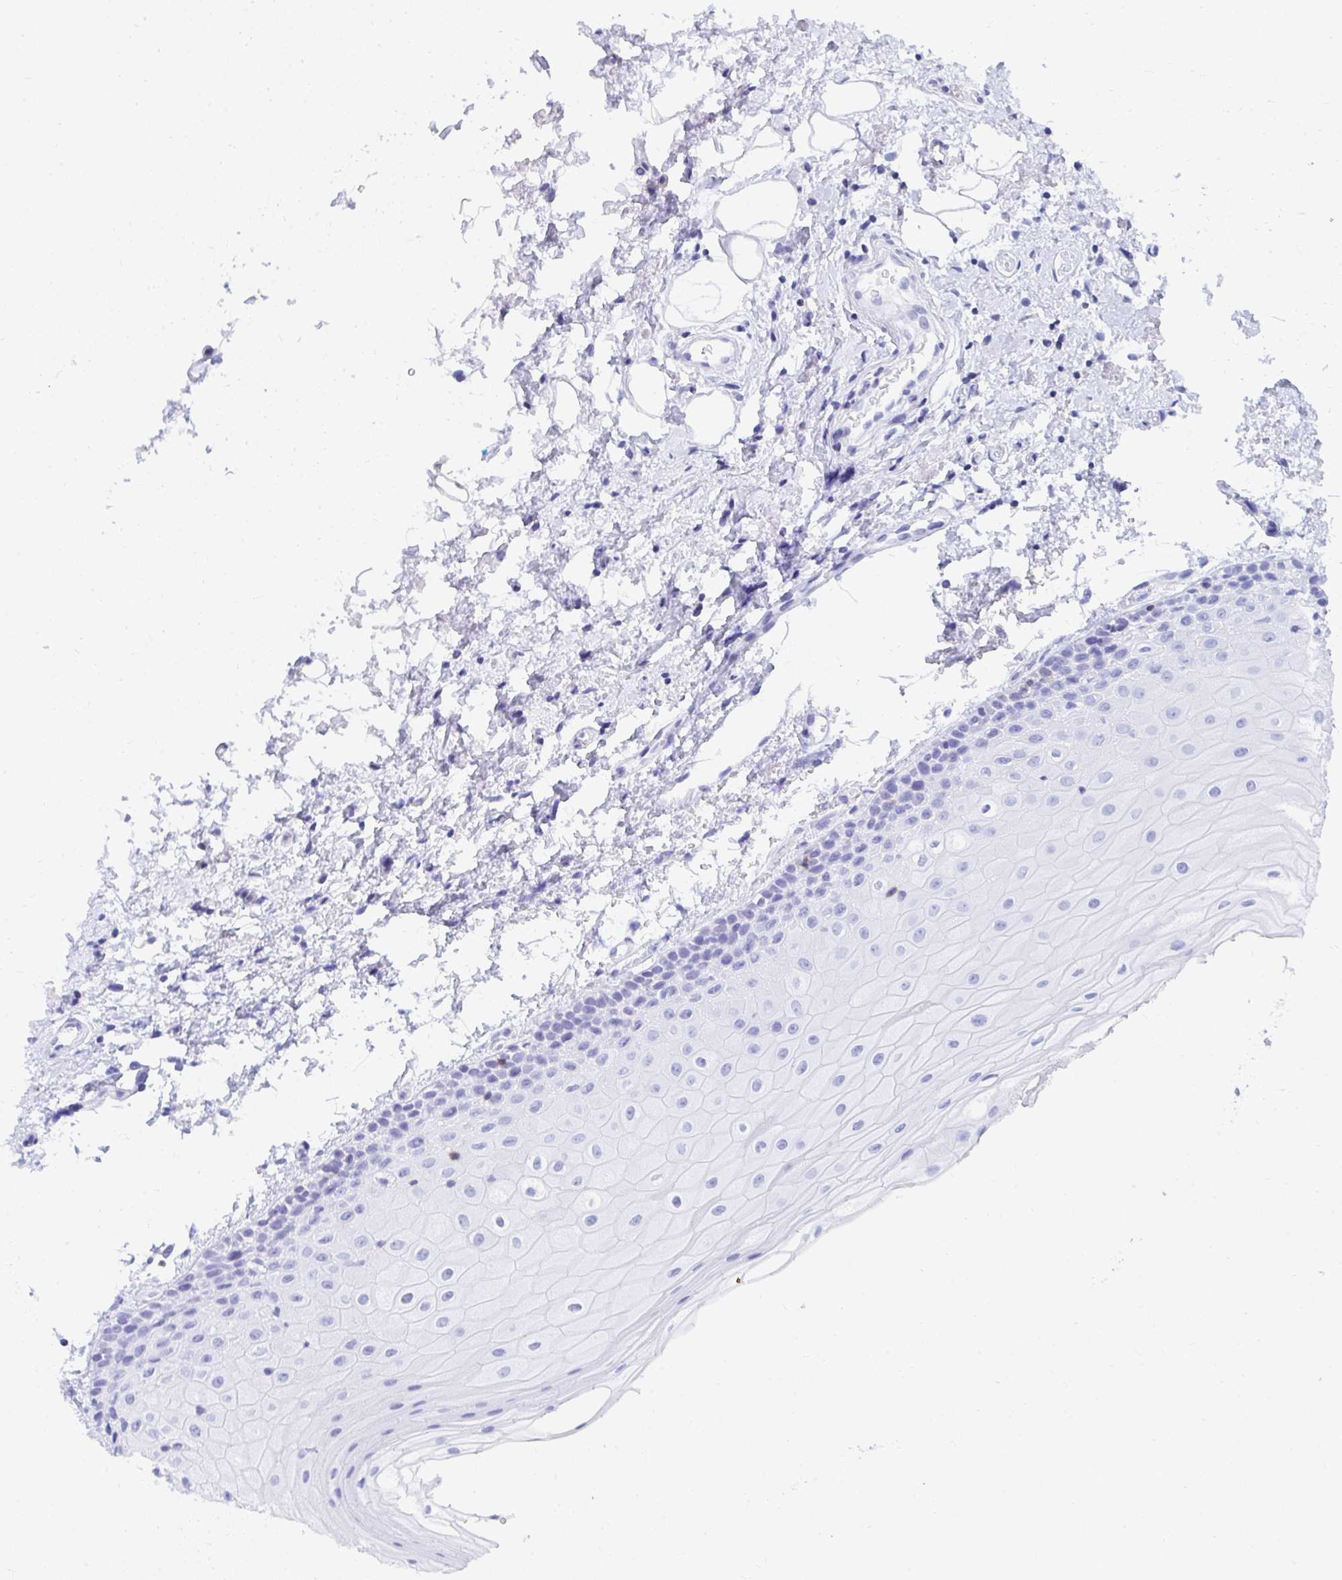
{"staining": {"intensity": "negative", "quantity": "none", "location": "none"}, "tissue": "oral mucosa", "cell_type": "Squamous epithelial cells", "image_type": "normal", "snomed": [{"axis": "morphology", "description": "Normal tissue, NOS"}, {"axis": "topography", "description": "Oral tissue"}], "caption": "The photomicrograph demonstrates no significant positivity in squamous epithelial cells of oral mucosa.", "gene": "CD7", "patient": {"sex": "female", "age": 82}}